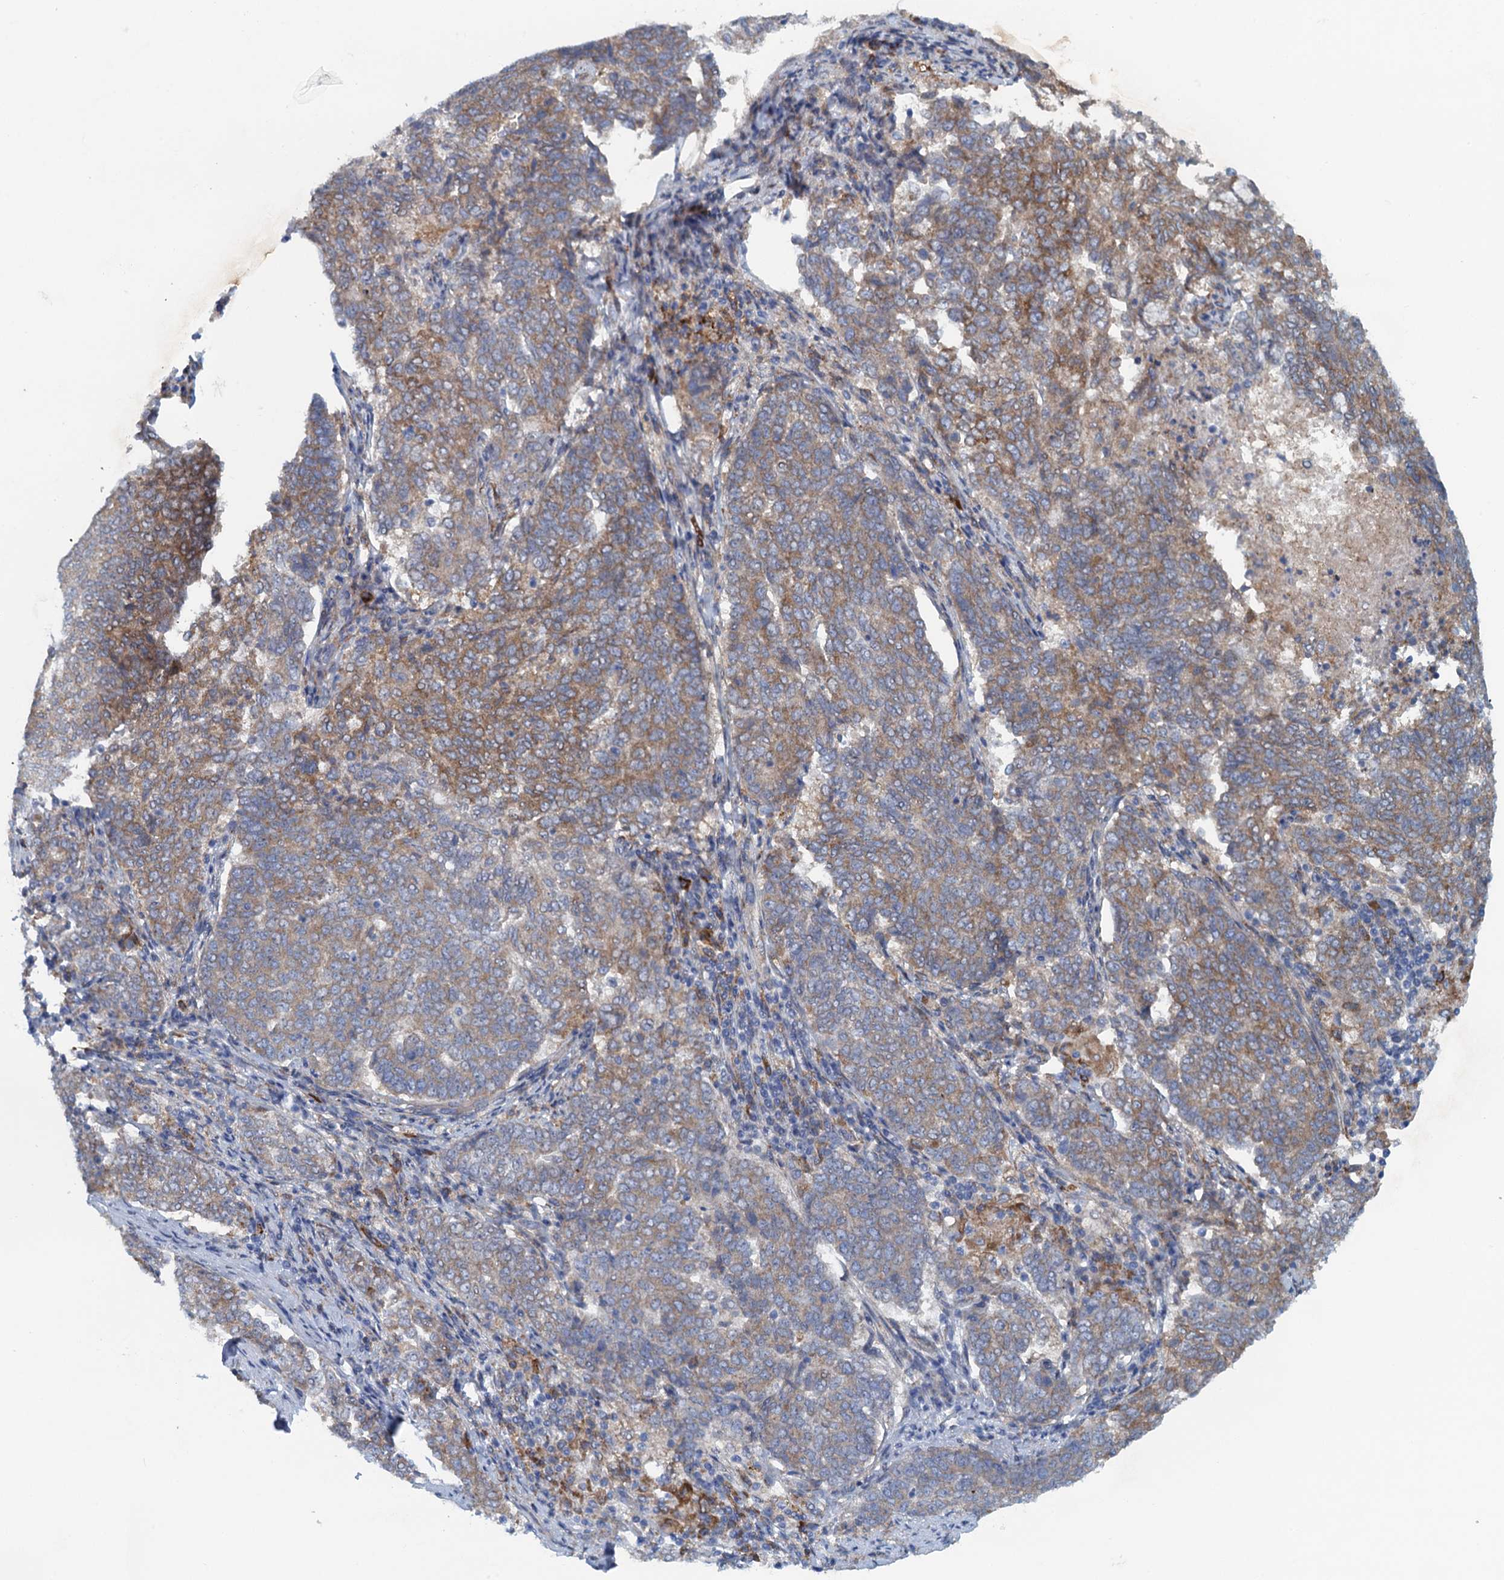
{"staining": {"intensity": "moderate", "quantity": "<25%", "location": "cytoplasmic/membranous"}, "tissue": "endometrial cancer", "cell_type": "Tumor cells", "image_type": "cancer", "snomed": [{"axis": "morphology", "description": "Adenocarcinoma, NOS"}, {"axis": "topography", "description": "Endometrium"}], "caption": "Immunohistochemistry histopathology image of endometrial adenocarcinoma stained for a protein (brown), which demonstrates low levels of moderate cytoplasmic/membranous positivity in about <25% of tumor cells.", "gene": "MYDGF", "patient": {"sex": "female", "age": 80}}